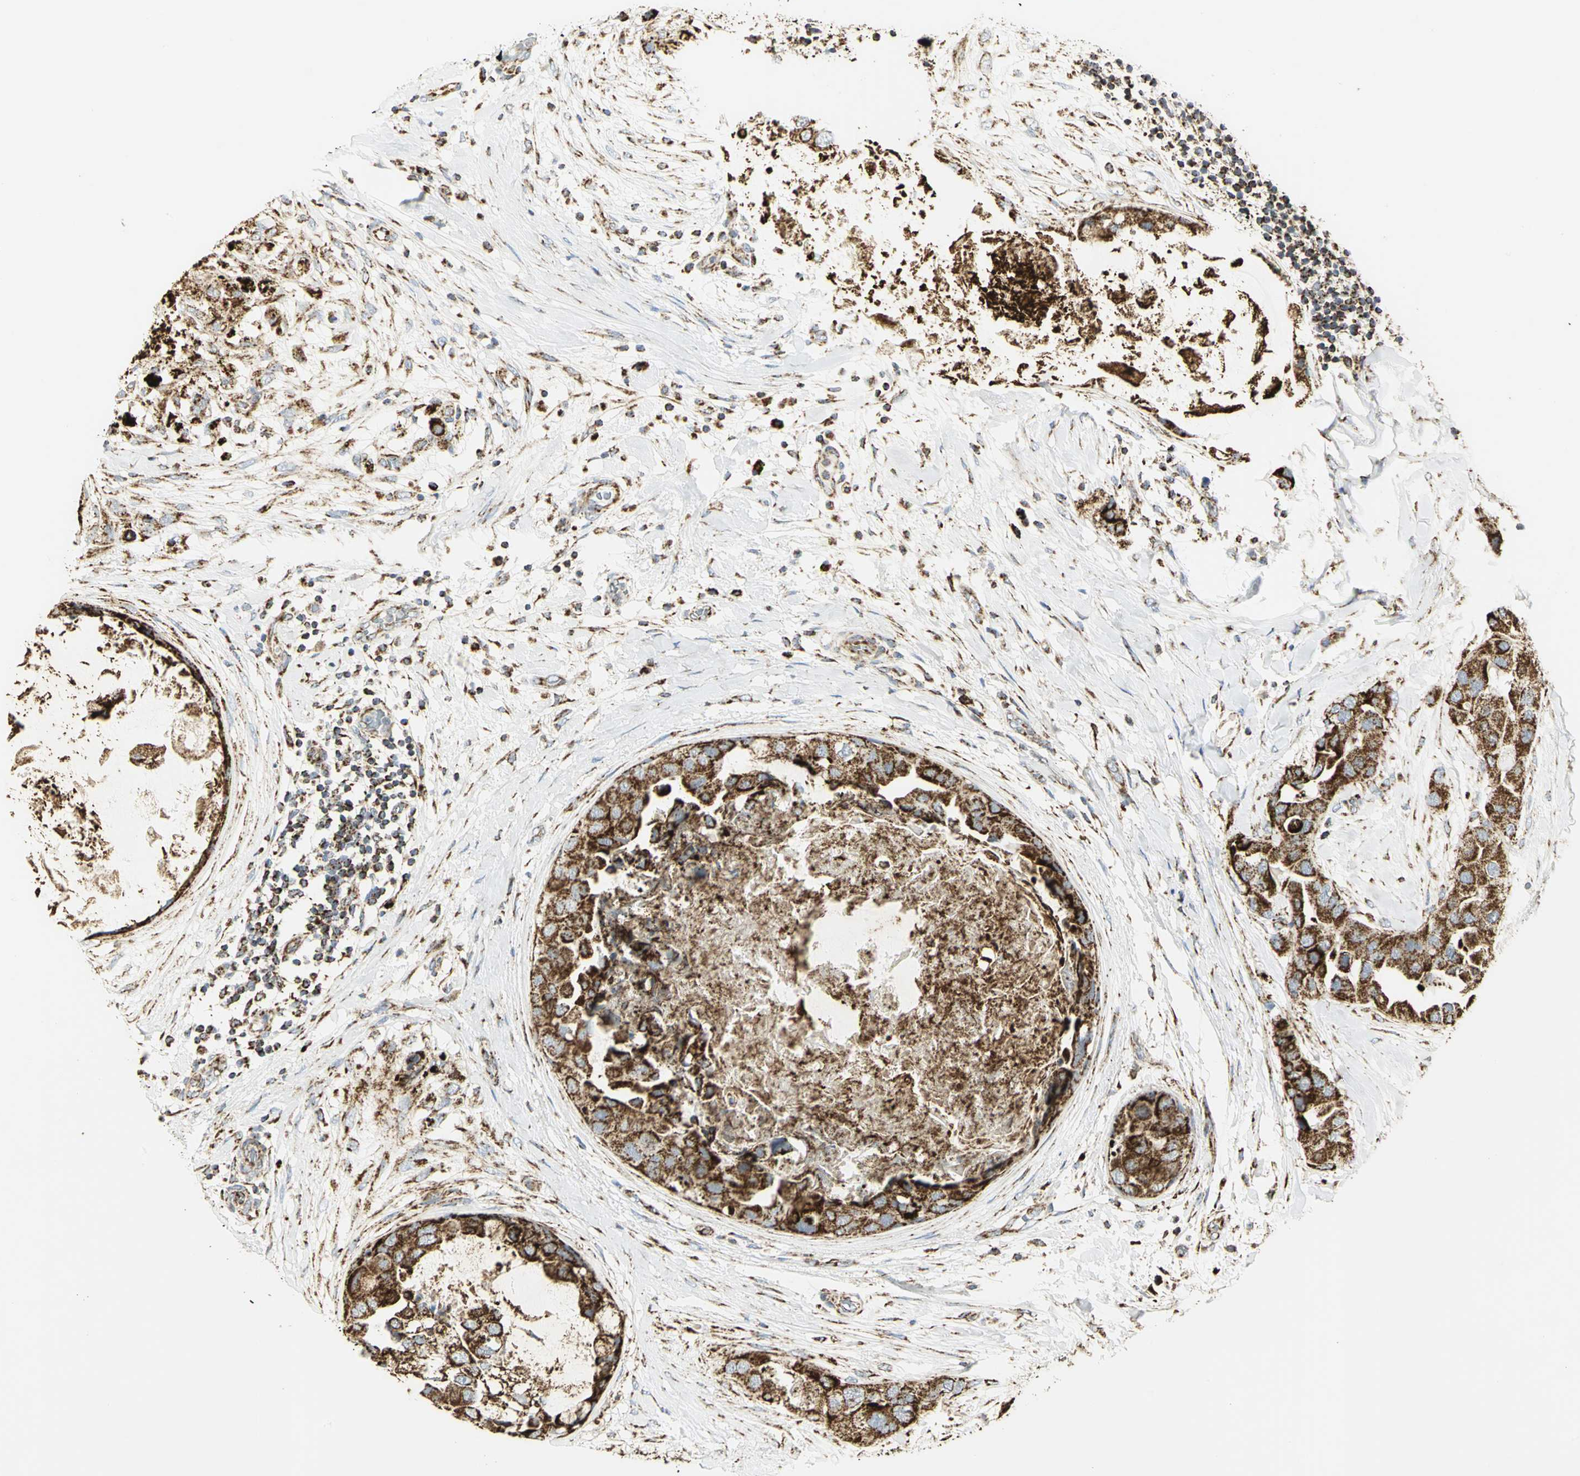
{"staining": {"intensity": "strong", "quantity": ">75%", "location": "cytoplasmic/membranous"}, "tissue": "breast cancer", "cell_type": "Tumor cells", "image_type": "cancer", "snomed": [{"axis": "morphology", "description": "Duct carcinoma"}, {"axis": "topography", "description": "Breast"}], "caption": "A high-resolution micrograph shows immunohistochemistry (IHC) staining of infiltrating ductal carcinoma (breast), which exhibits strong cytoplasmic/membranous expression in about >75% of tumor cells.", "gene": "VDAC1", "patient": {"sex": "female", "age": 40}}